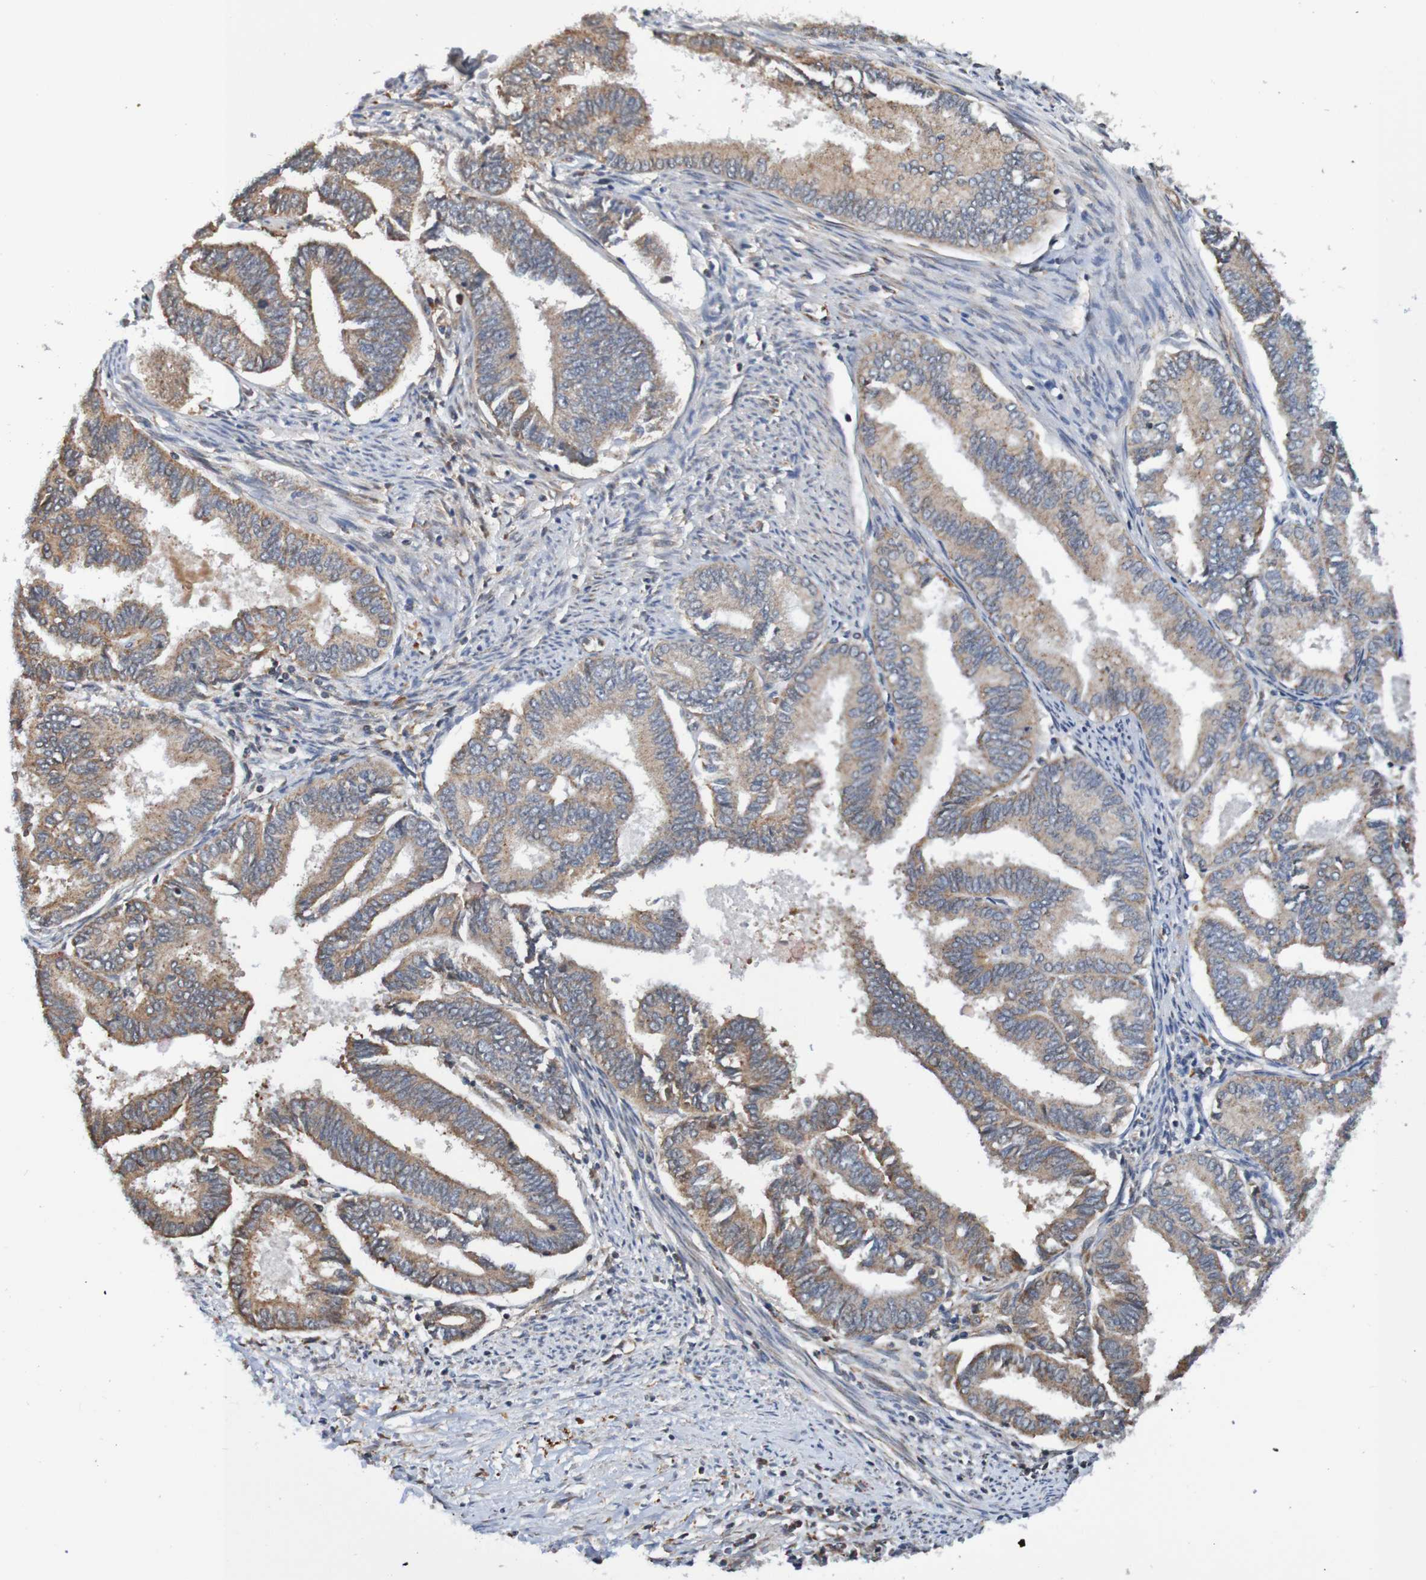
{"staining": {"intensity": "weak", "quantity": ">75%", "location": "cytoplasmic/membranous"}, "tissue": "endometrial cancer", "cell_type": "Tumor cells", "image_type": "cancer", "snomed": [{"axis": "morphology", "description": "Adenocarcinoma, NOS"}, {"axis": "topography", "description": "Endometrium"}], "caption": "Tumor cells demonstrate low levels of weak cytoplasmic/membranous expression in approximately >75% of cells in human endometrial adenocarcinoma. Using DAB (3,3'-diaminobenzidine) (brown) and hematoxylin (blue) stains, captured at high magnification using brightfield microscopy.", "gene": "AXIN1", "patient": {"sex": "female", "age": 86}}